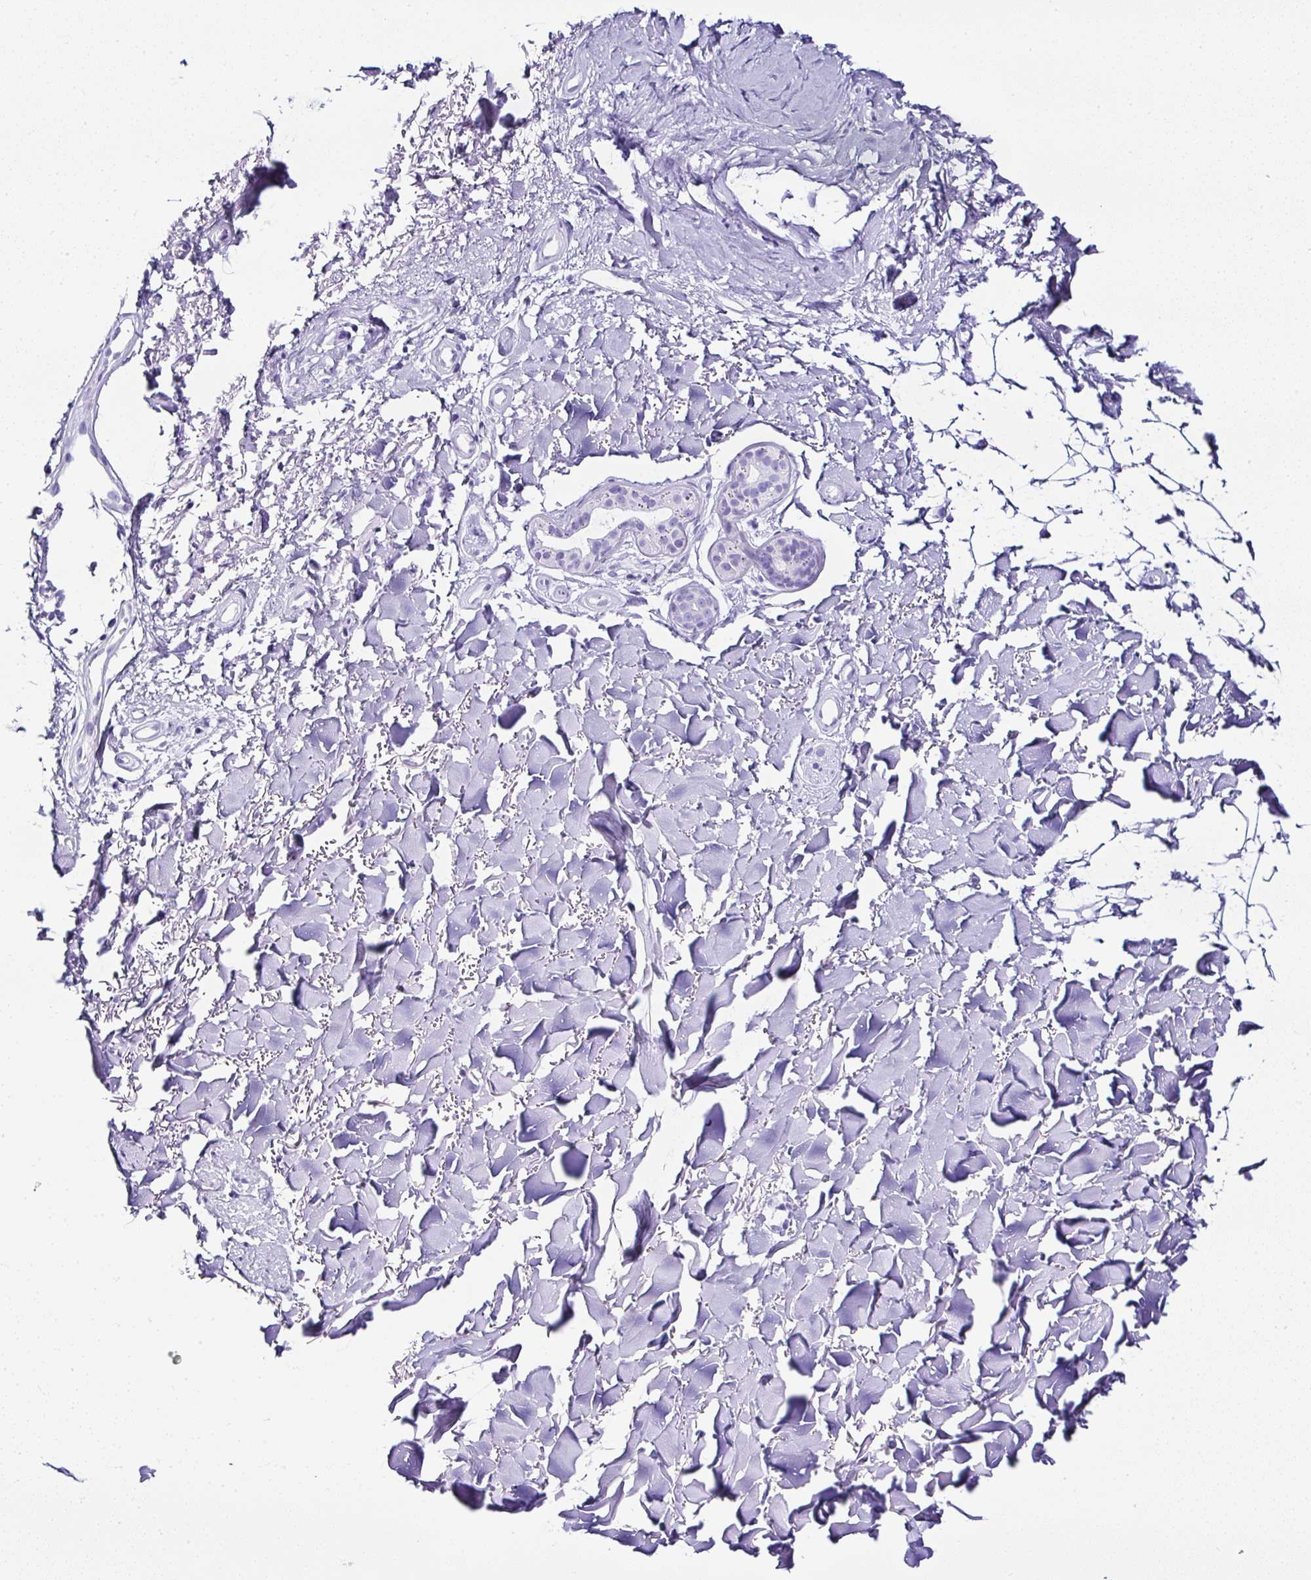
{"staining": {"intensity": "negative", "quantity": "none", "location": "none"}, "tissue": "skin cancer", "cell_type": "Tumor cells", "image_type": "cancer", "snomed": [{"axis": "morphology", "description": "Basal cell carcinoma"}, {"axis": "topography", "description": "Skin"}], "caption": "A high-resolution micrograph shows immunohistochemistry staining of skin cancer, which exhibits no significant positivity in tumor cells. (DAB immunohistochemistry (IHC), high magnification).", "gene": "SERPINB3", "patient": {"sex": "female", "age": 82}}